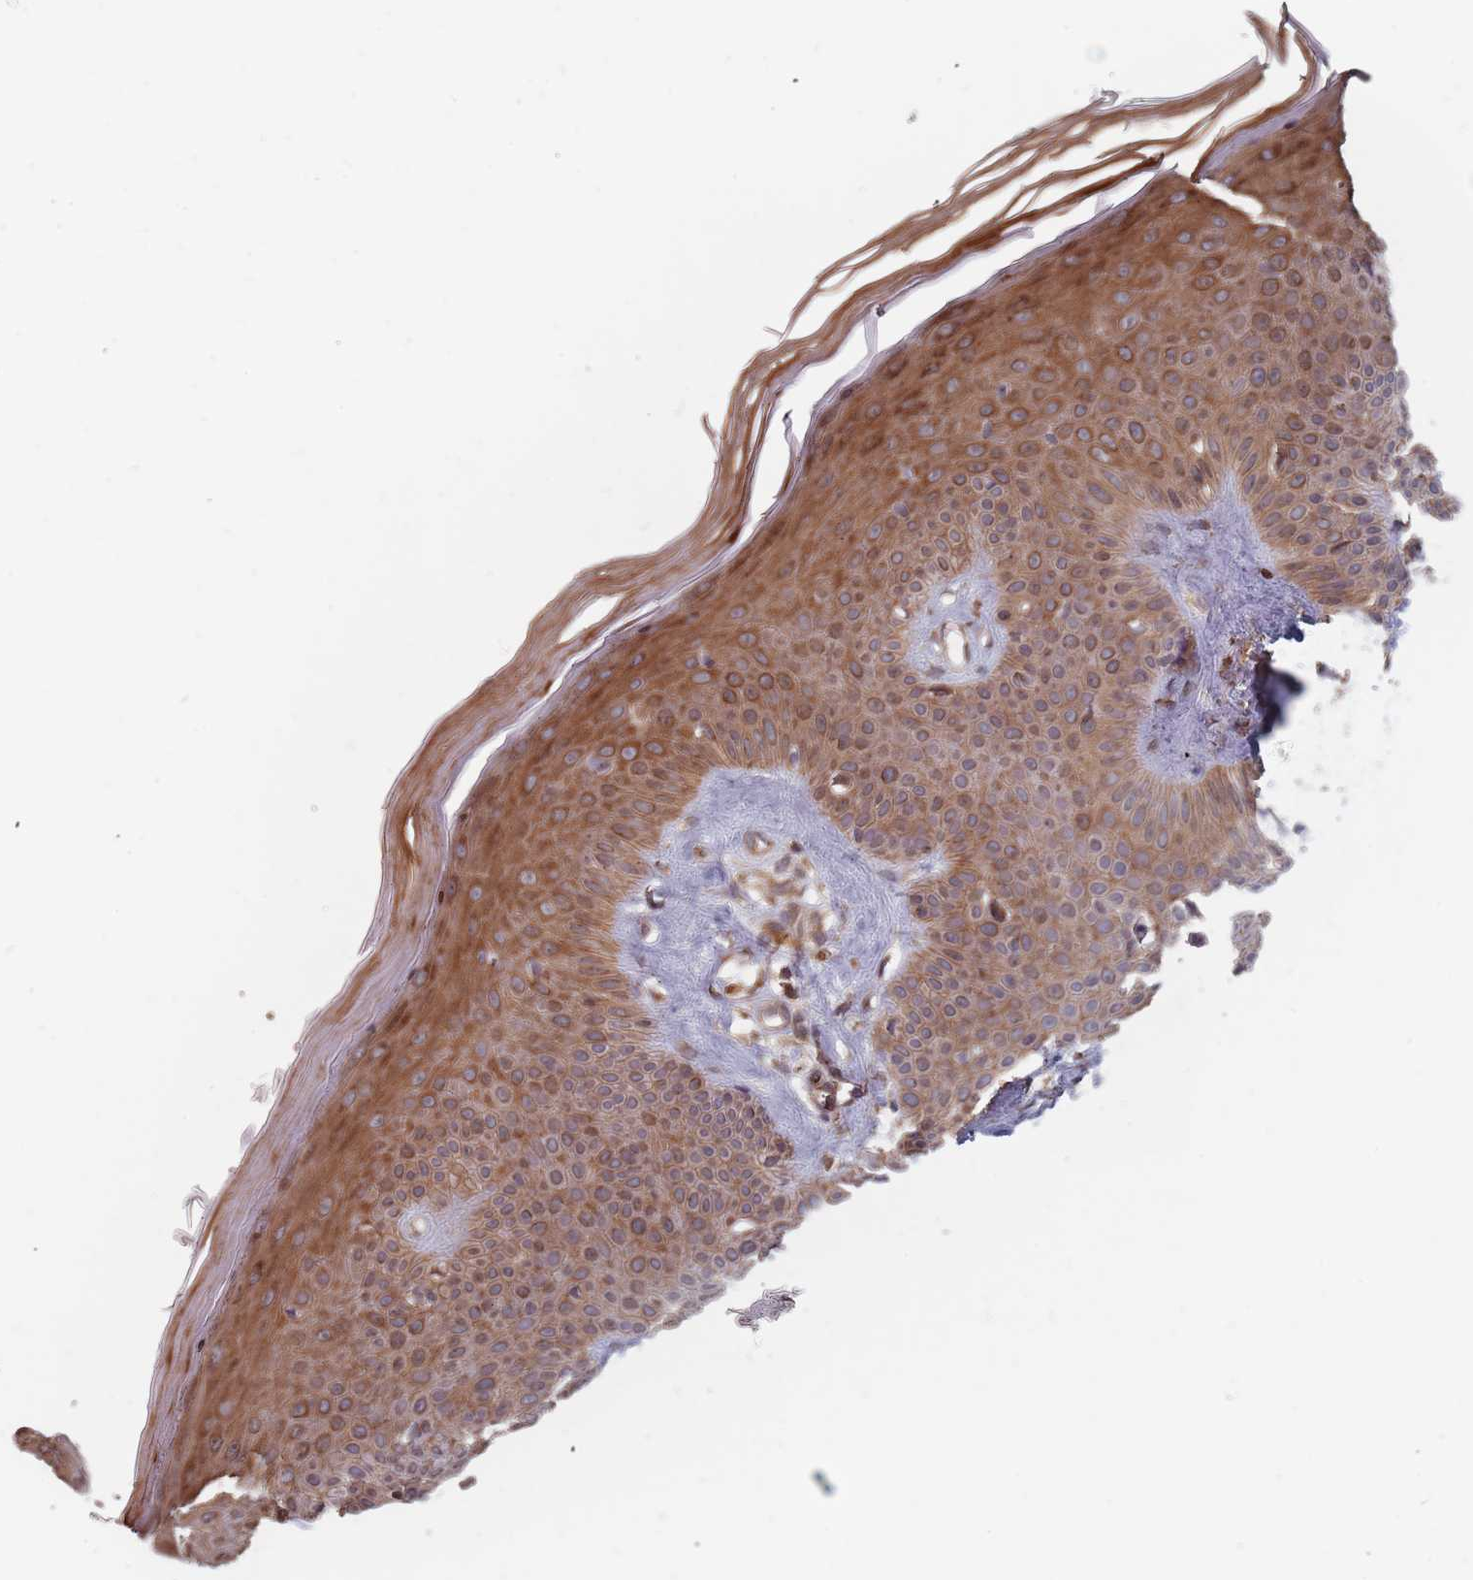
{"staining": {"intensity": "moderate", "quantity": ">75%", "location": "cytoplasmic/membranous"}, "tissue": "skin", "cell_type": "Keratinocytes", "image_type": "normal", "snomed": [{"axis": "morphology", "description": "Normal tissue, NOS"}, {"axis": "topography", "description": "Skin"}], "caption": "DAB immunohistochemical staining of unremarkable human skin demonstrates moderate cytoplasmic/membranous protein staining in approximately >75% of keratinocytes. (DAB (3,3'-diaminobenzidine) = brown stain, brightfield microscopy at high magnification).", "gene": "C3orf14", "patient": {"sex": "female", "age": 58}}